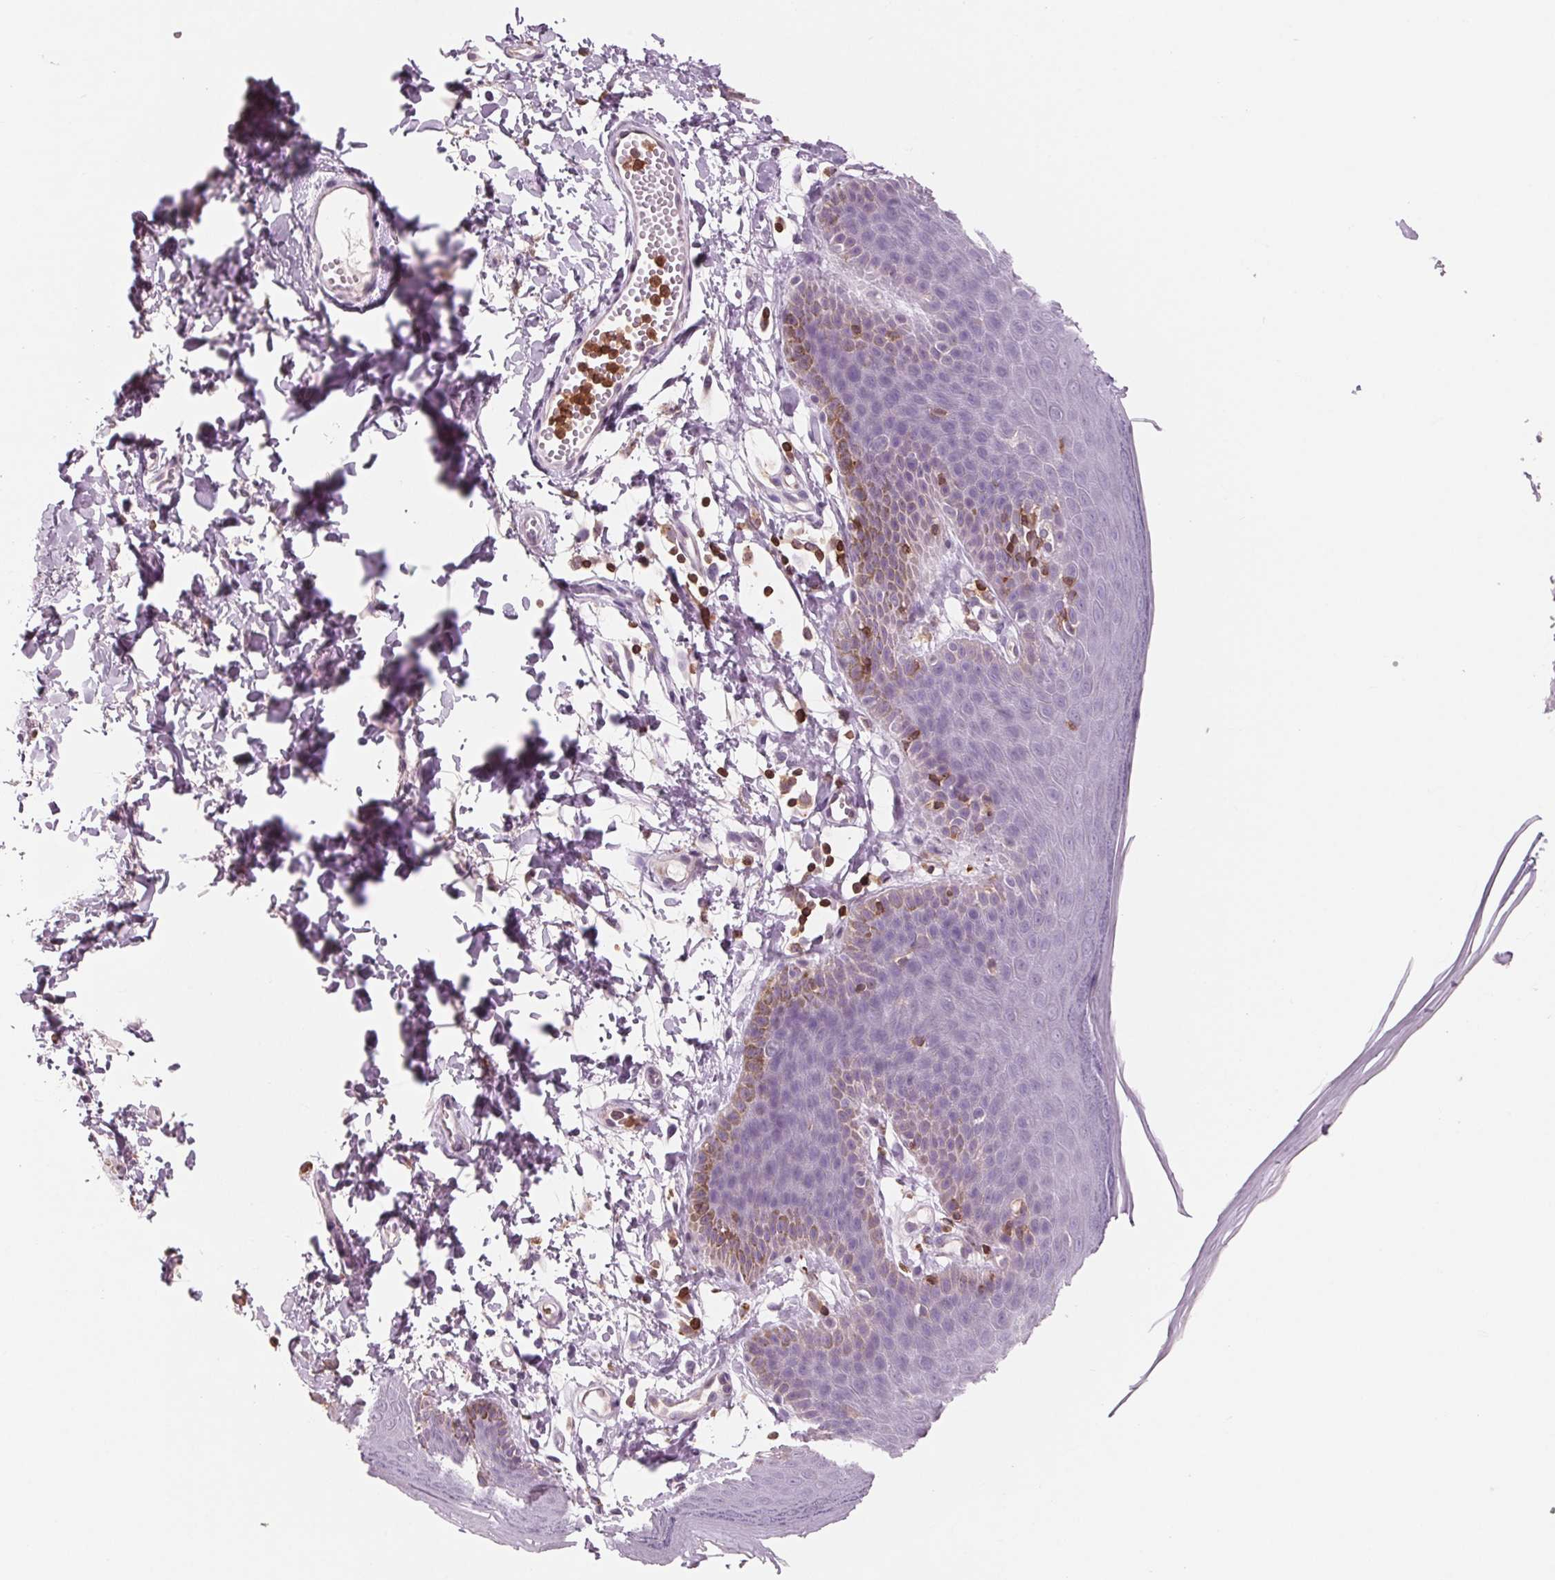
{"staining": {"intensity": "negative", "quantity": "none", "location": "none"}, "tissue": "skin", "cell_type": "Epidermal cells", "image_type": "normal", "snomed": [{"axis": "morphology", "description": "Normal tissue, NOS"}, {"axis": "topography", "description": "Anal"}], "caption": "An image of skin stained for a protein reveals no brown staining in epidermal cells. The staining was performed using DAB (3,3'-diaminobenzidine) to visualize the protein expression in brown, while the nuclei were stained in blue with hematoxylin (Magnification: 20x).", "gene": "ARHGAP25", "patient": {"sex": "male", "age": 53}}